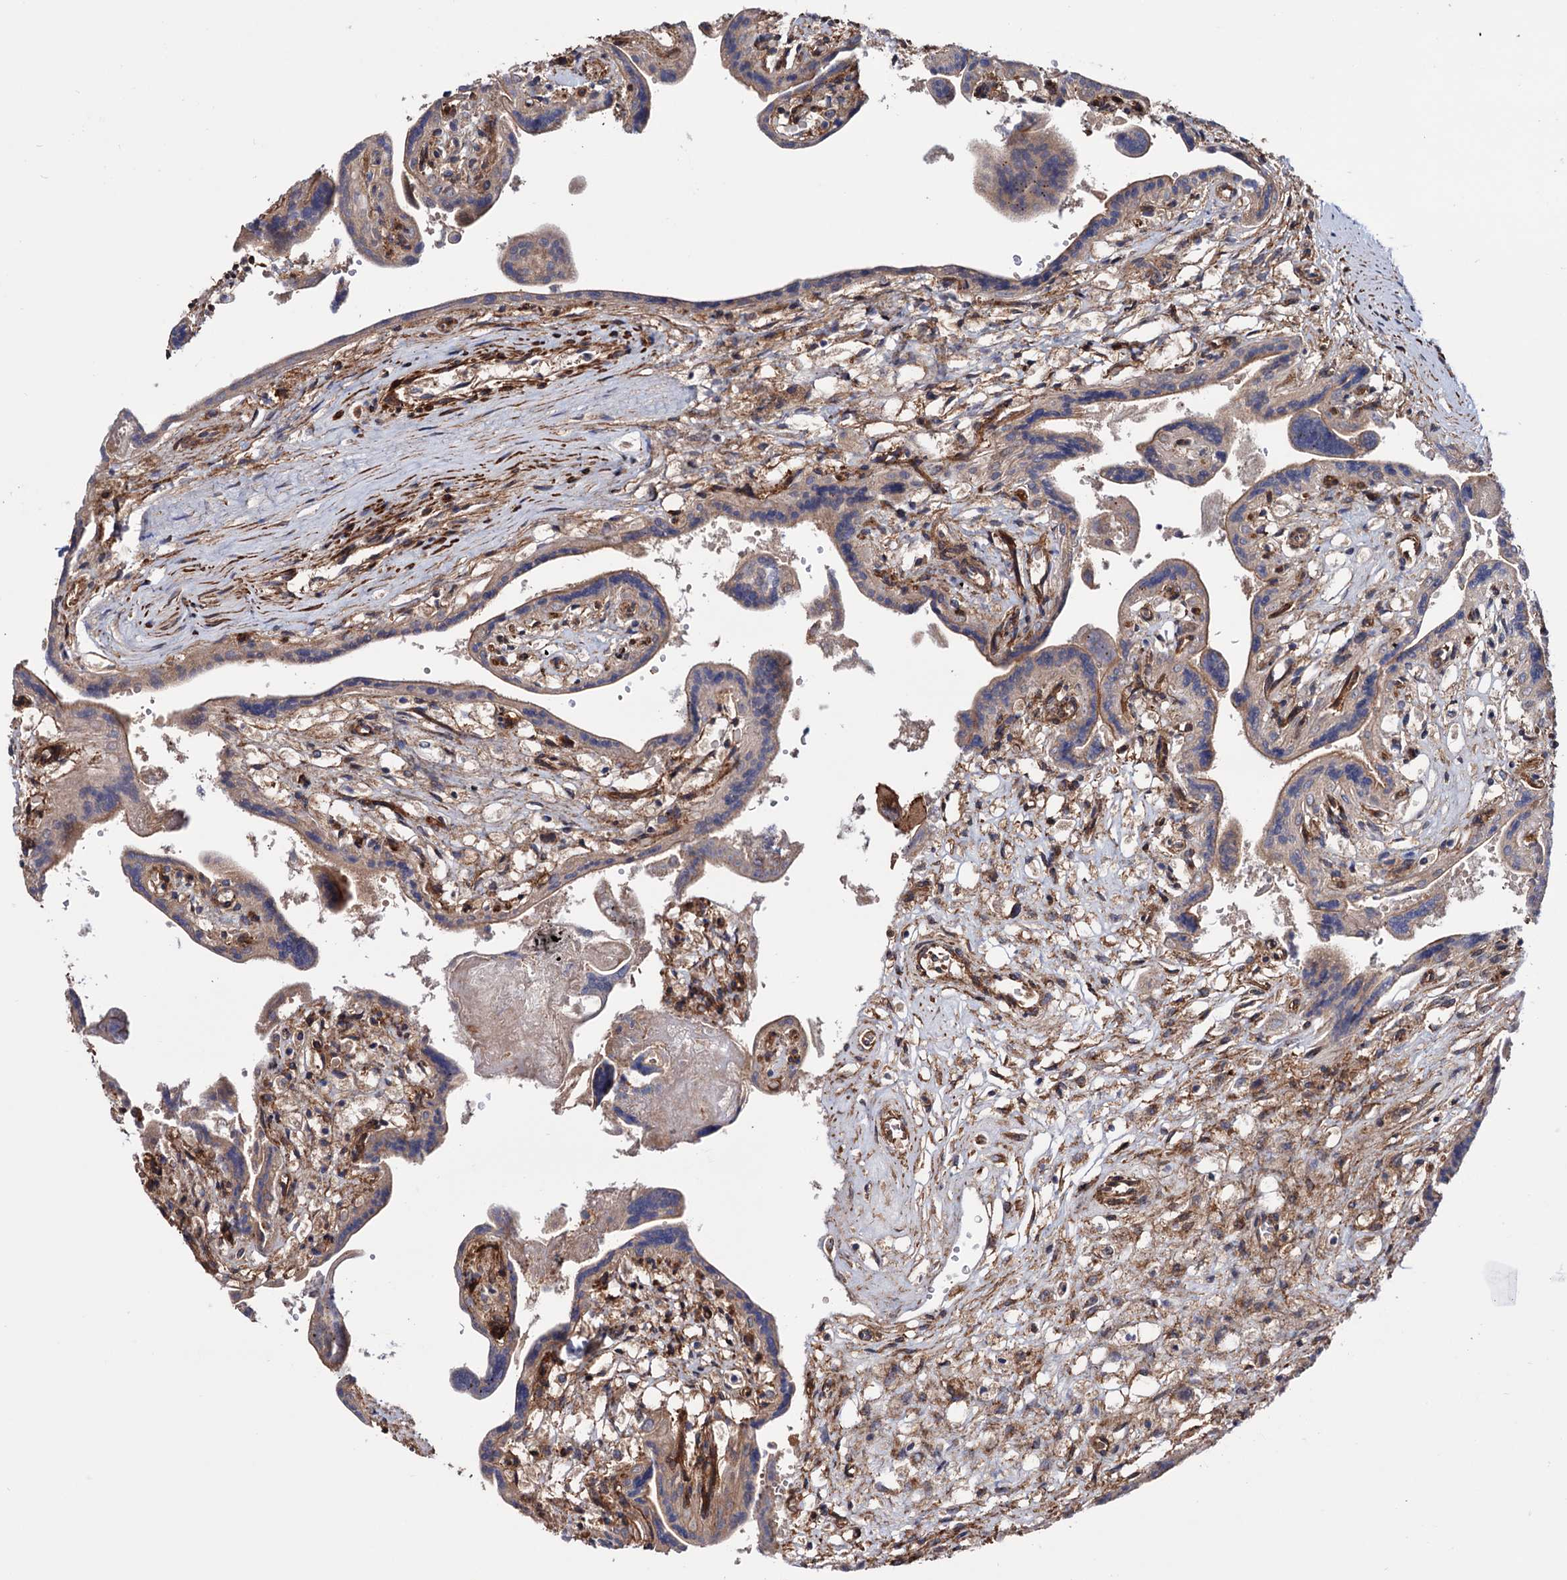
{"staining": {"intensity": "moderate", "quantity": ">75%", "location": "cytoplasmic/membranous"}, "tissue": "placenta", "cell_type": "Trophoblastic cells", "image_type": "normal", "snomed": [{"axis": "morphology", "description": "Normal tissue, NOS"}, {"axis": "topography", "description": "Placenta"}], "caption": "Placenta stained with a brown dye demonstrates moderate cytoplasmic/membranous positive positivity in about >75% of trophoblastic cells.", "gene": "FERMT2", "patient": {"sex": "female", "age": 37}}